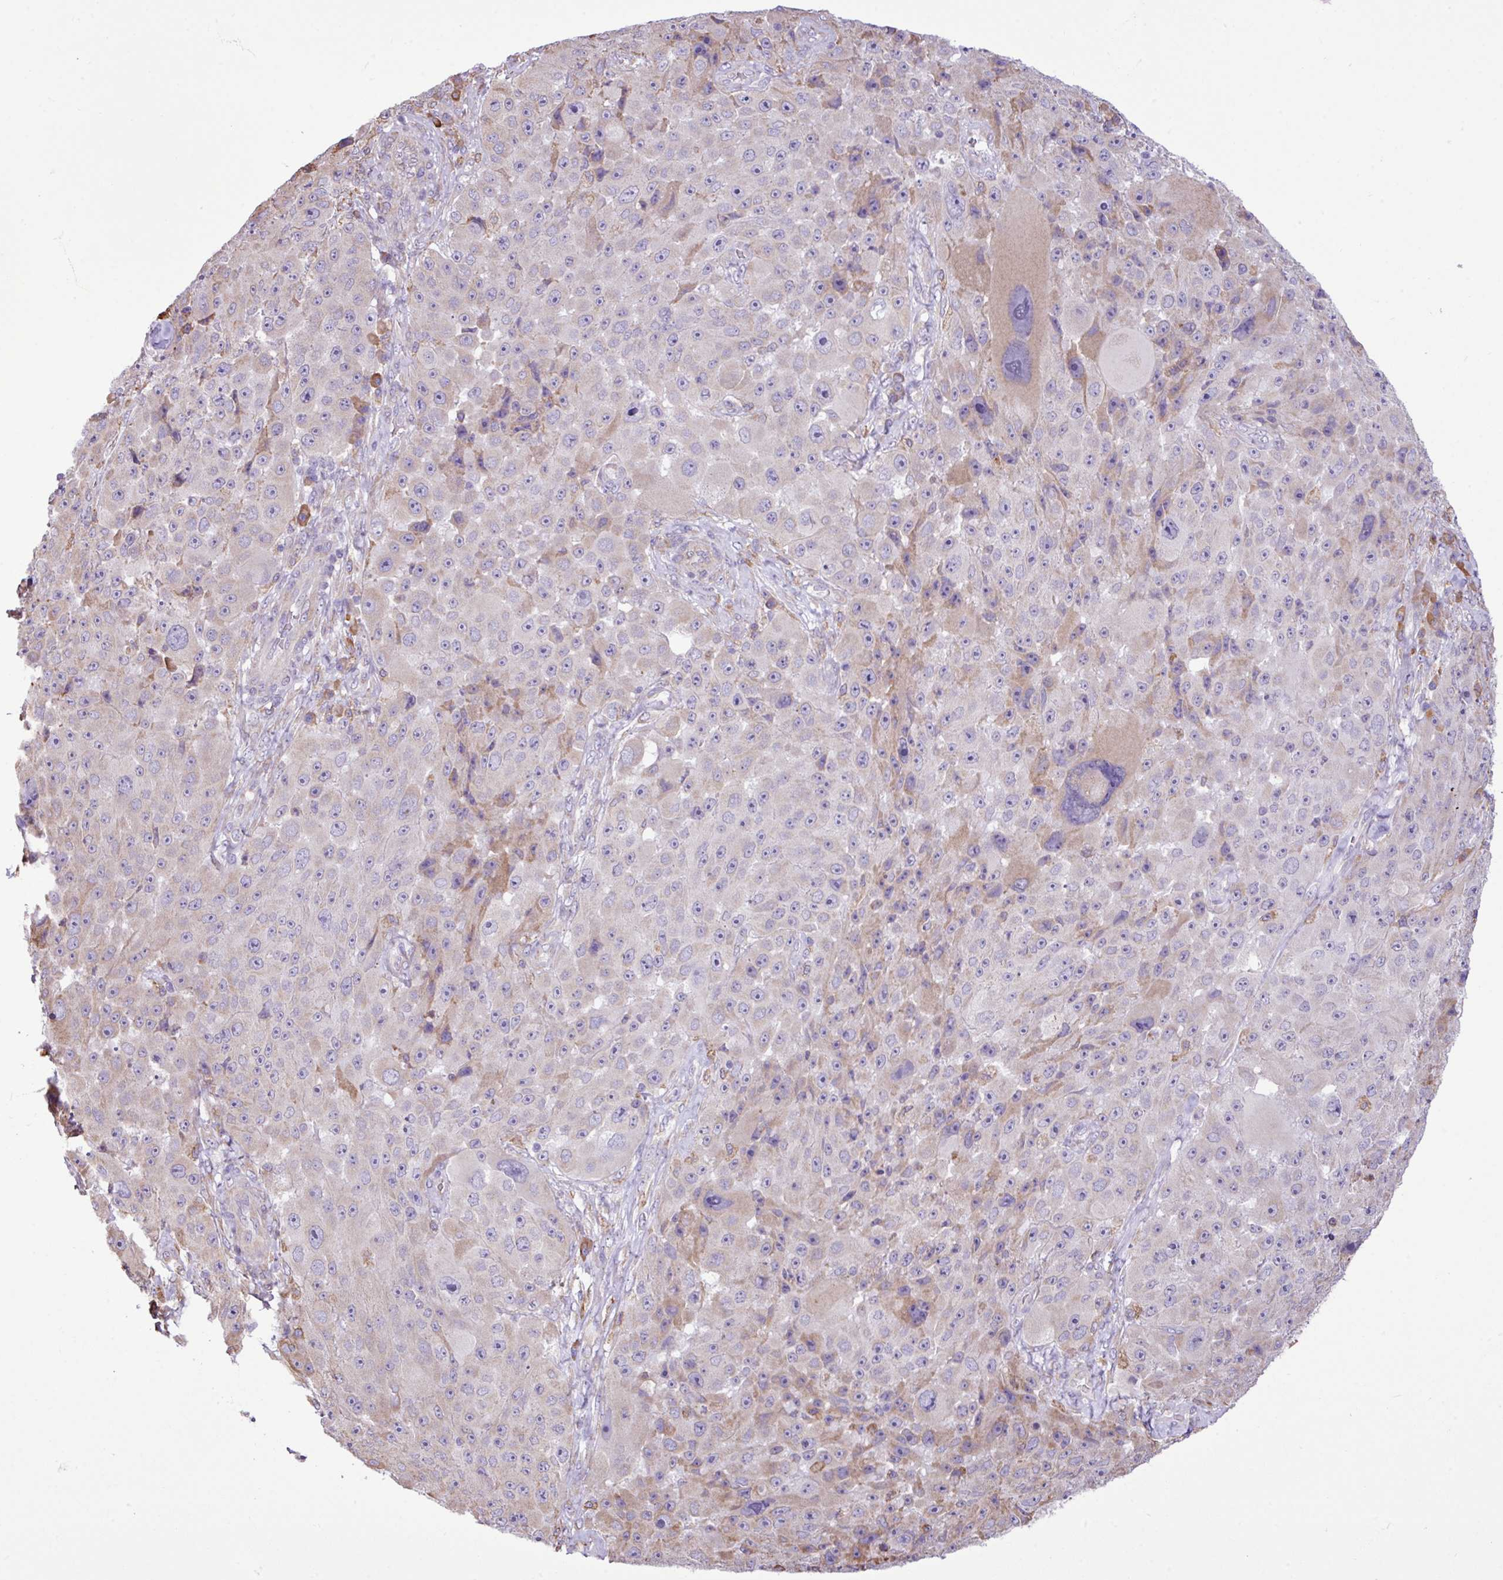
{"staining": {"intensity": "weak", "quantity": "<25%", "location": "cytoplasmic/membranous"}, "tissue": "melanoma", "cell_type": "Tumor cells", "image_type": "cancer", "snomed": [{"axis": "morphology", "description": "Malignant melanoma, Metastatic site"}, {"axis": "topography", "description": "Lymph node"}], "caption": "High magnification brightfield microscopy of malignant melanoma (metastatic site) stained with DAB (brown) and counterstained with hematoxylin (blue): tumor cells show no significant staining. The staining is performed using DAB (3,3'-diaminobenzidine) brown chromogen with nuclei counter-stained in using hematoxylin.", "gene": "ZSCAN5A", "patient": {"sex": "male", "age": 62}}